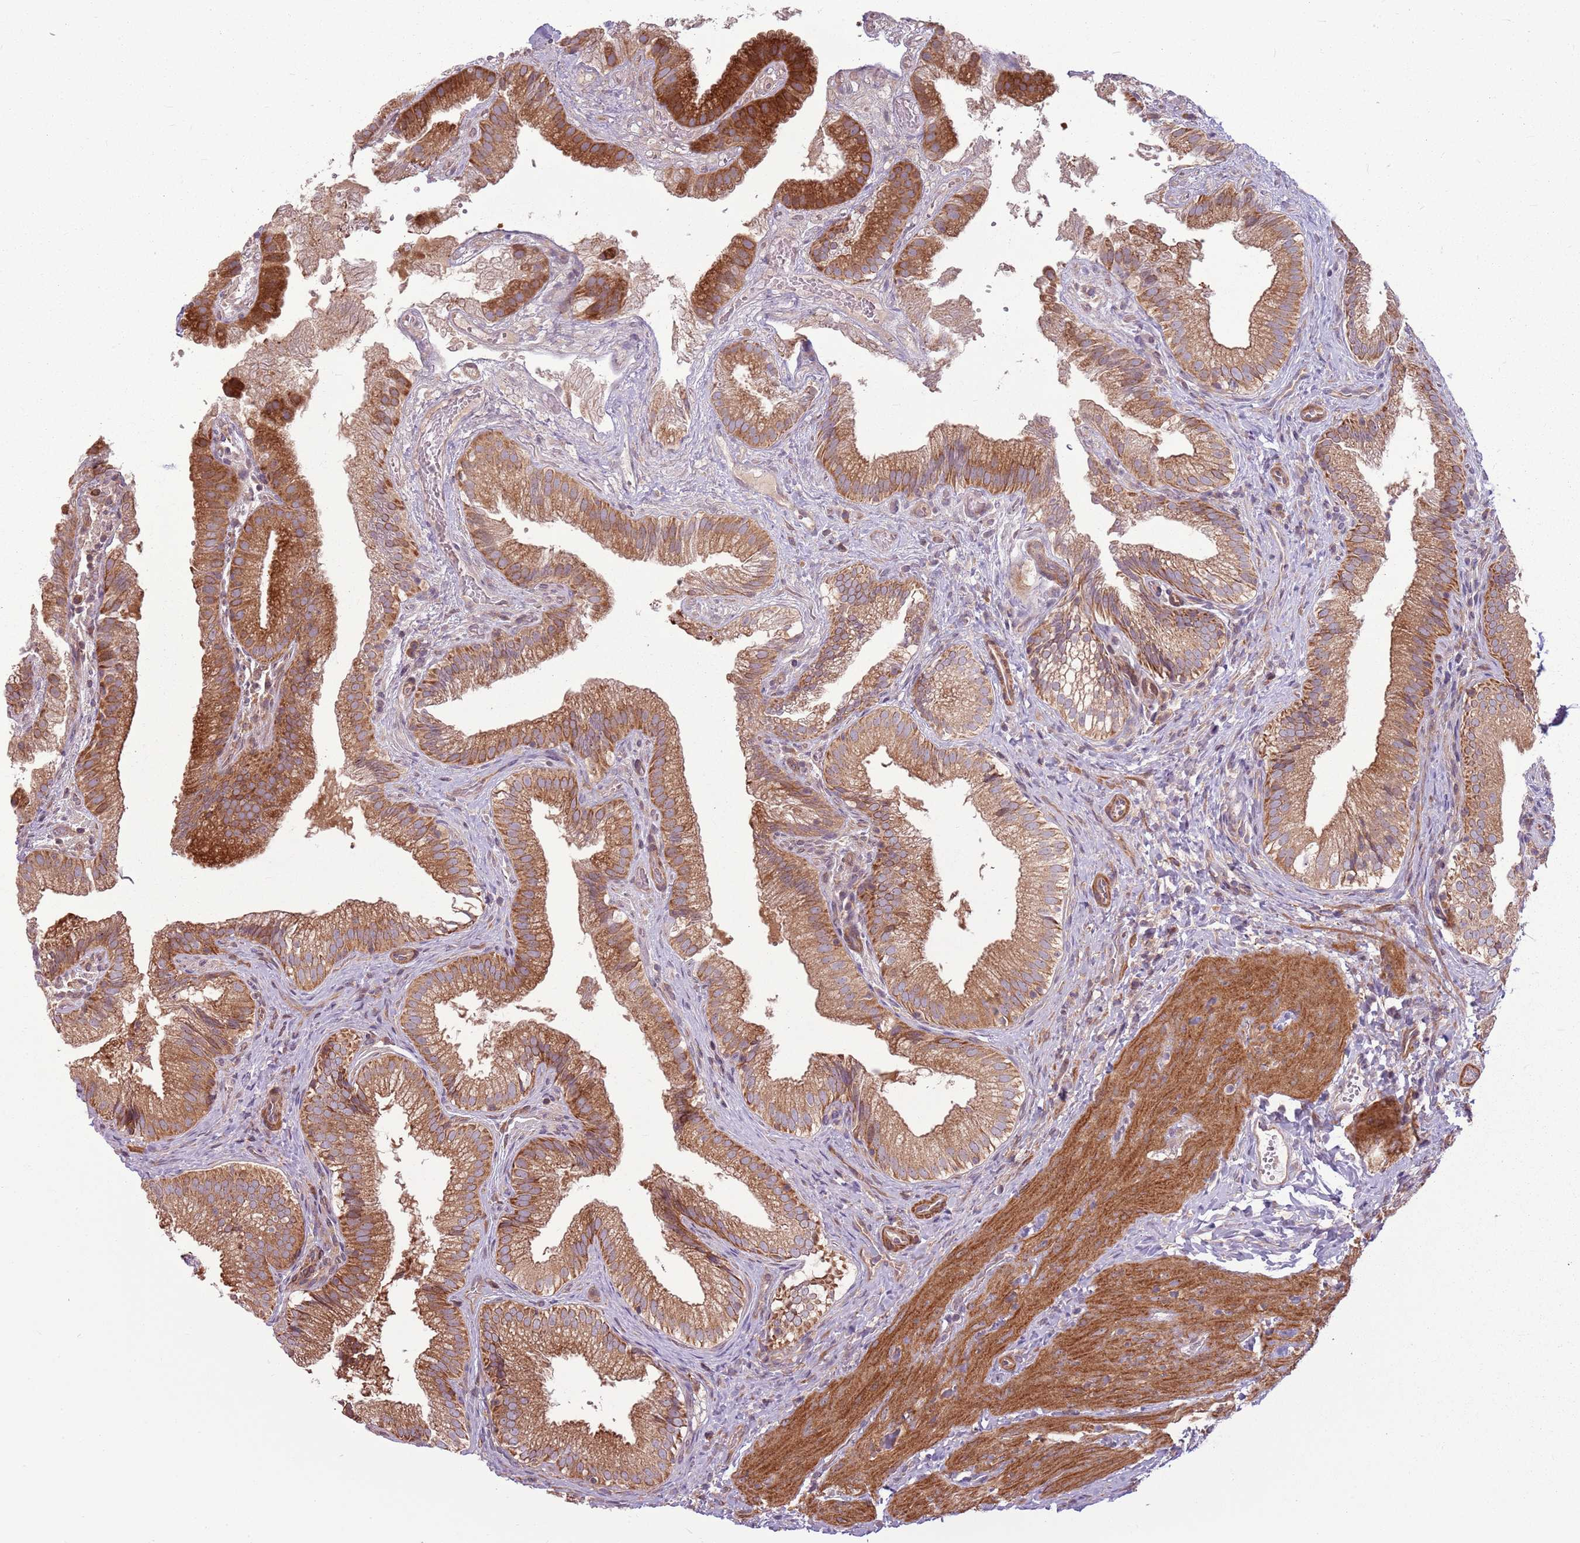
{"staining": {"intensity": "strong", "quantity": "25%-75%", "location": "cytoplasmic/membranous"}, "tissue": "gallbladder", "cell_type": "Glandular cells", "image_type": "normal", "snomed": [{"axis": "morphology", "description": "Normal tissue, NOS"}, {"axis": "topography", "description": "Gallbladder"}], "caption": "The photomicrograph shows a brown stain indicating the presence of a protein in the cytoplasmic/membranous of glandular cells in gallbladder. The staining is performed using DAB (3,3'-diaminobenzidine) brown chromogen to label protein expression. The nuclei are counter-stained blue using hematoxylin.", "gene": "RPL21", "patient": {"sex": "female", "age": 30}}